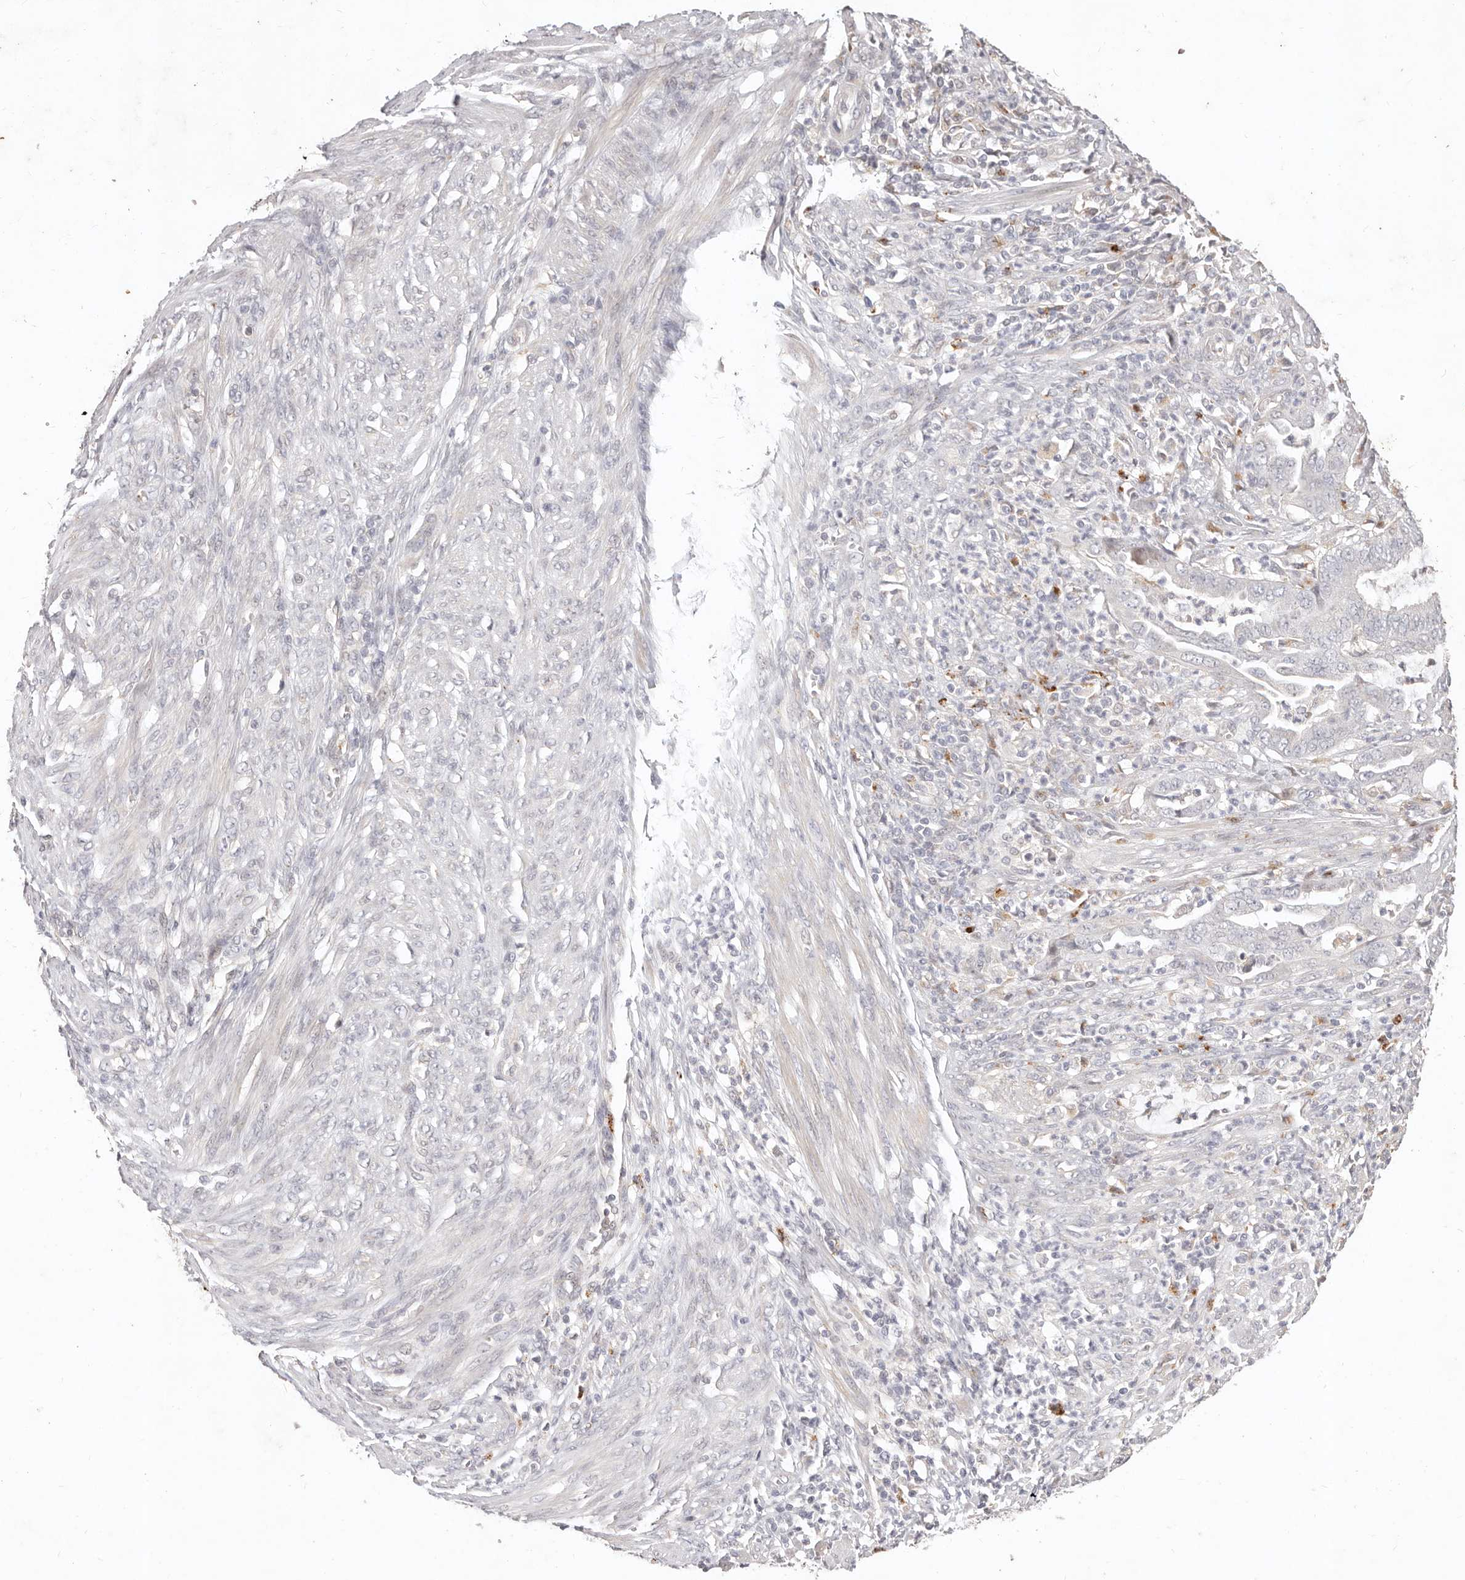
{"staining": {"intensity": "negative", "quantity": "none", "location": "none"}, "tissue": "endometrial cancer", "cell_type": "Tumor cells", "image_type": "cancer", "snomed": [{"axis": "morphology", "description": "Adenocarcinoma, NOS"}, {"axis": "topography", "description": "Endometrium"}], "caption": "Endometrial cancer was stained to show a protein in brown. There is no significant positivity in tumor cells.", "gene": "KIF9", "patient": {"sex": "female", "age": 51}}